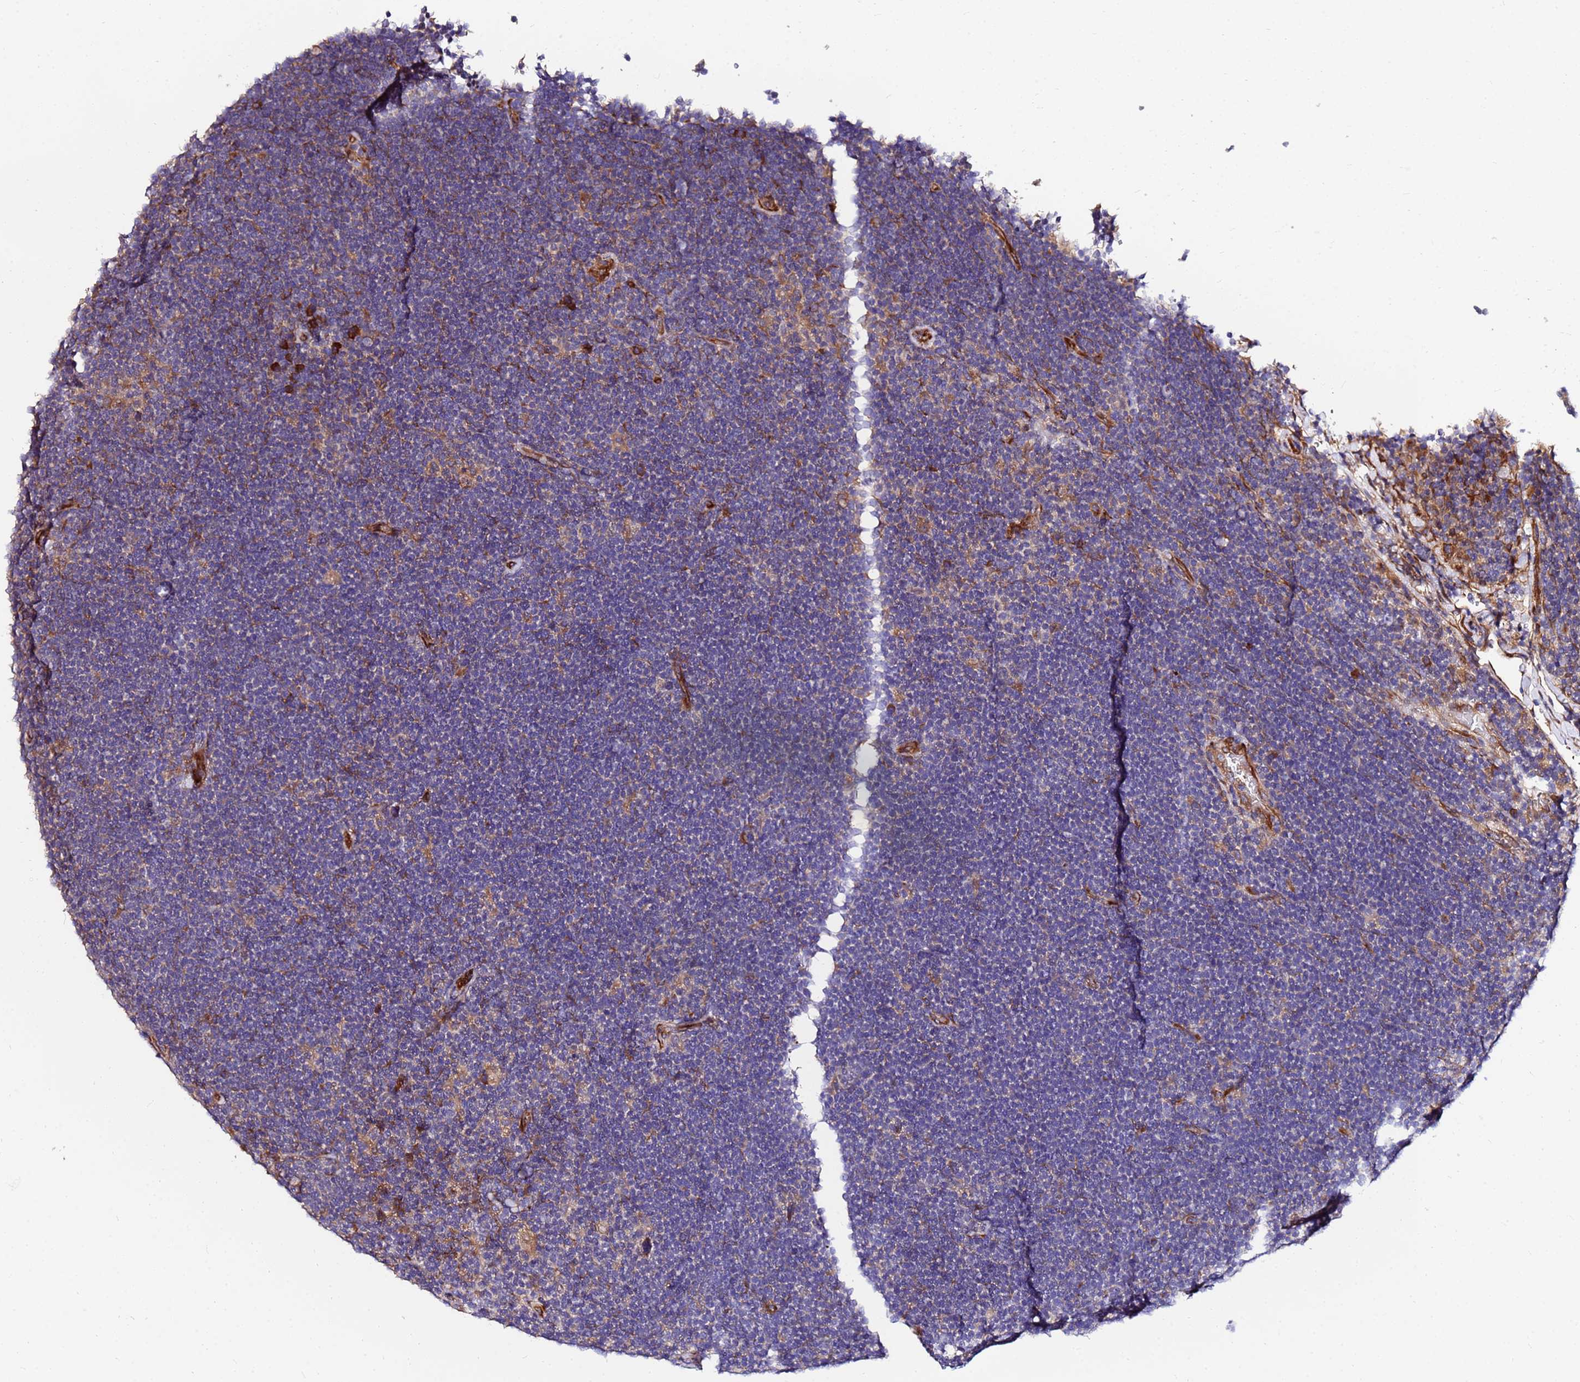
{"staining": {"intensity": "moderate", "quantity": ">75%", "location": "cytoplasmic/membranous"}, "tissue": "lymphoma", "cell_type": "Tumor cells", "image_type": "cancer", "snomed": [{"axis": "morphology", "description": "Hodgkin's disease, NOS"}, {"axis": "topography", "description": "Lymph node"}], "caption": "Moderate cytoplasmic/membranous staining is identified in approximately >75% of tumor cells in Hodgkin's disease.", "gene": "WWC2", "patient": {"sex": "female", "age": 57}}